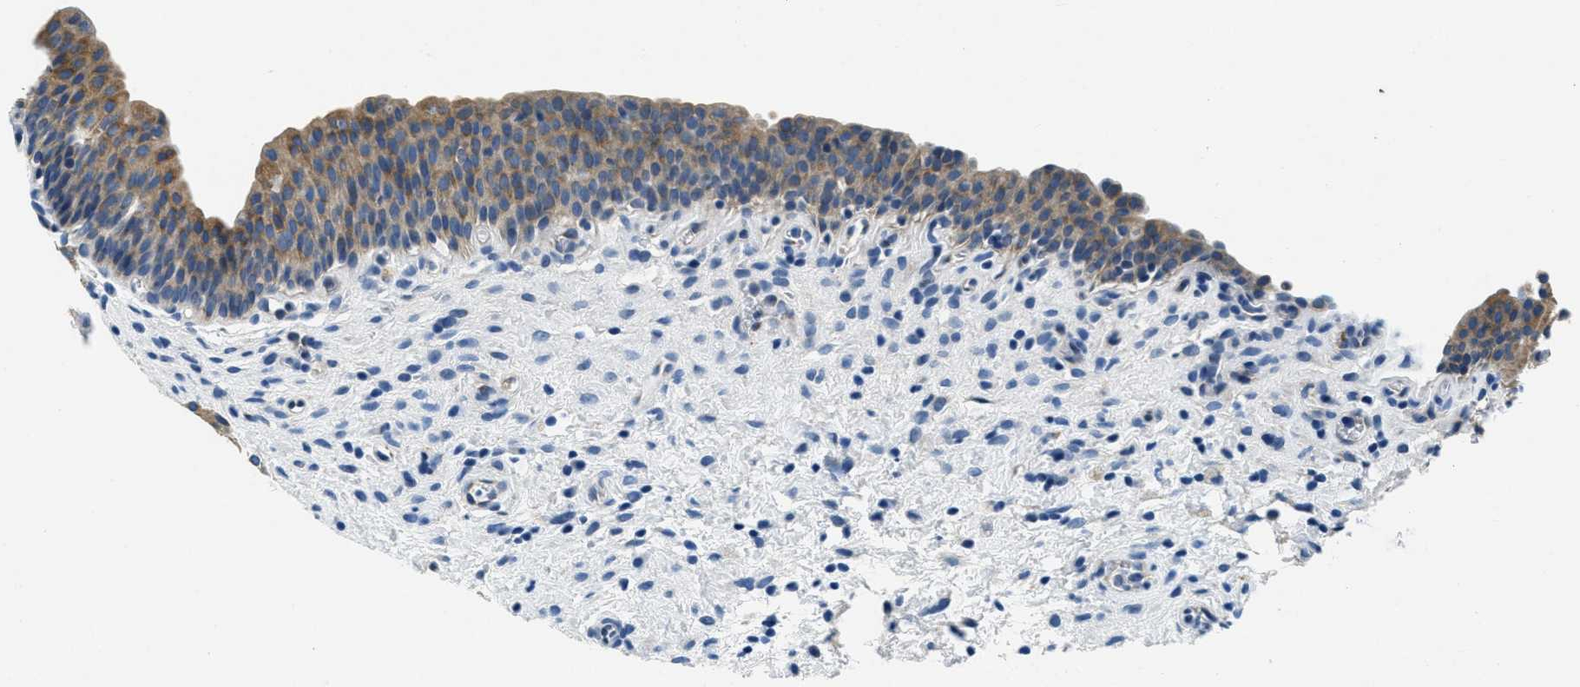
{"staining": {"intensity": "moderate", "quantity": "25%-75%", "location": "cytoplasmic/membranous"}, "tissue": "urinary bladder", "cell_type": "Urothelial cells", "image_type": "normal", "snomed": [{"axis": "morphology", "description": "Normal tissue, NOS"}, {"axis": "topography", "description": "Urinary bladder"}], "caption": "Normal urinary bladder was stained to show a protein in brown. There is medium levels of moderate cytoplasmic/membranous staining in about 25%-75% of urothelial cells. (brown staining indicates protein expression, while blue staining denotes nuclei).", "gene": "UBAC2", "patient": {"sex": "male", "age": 37}}